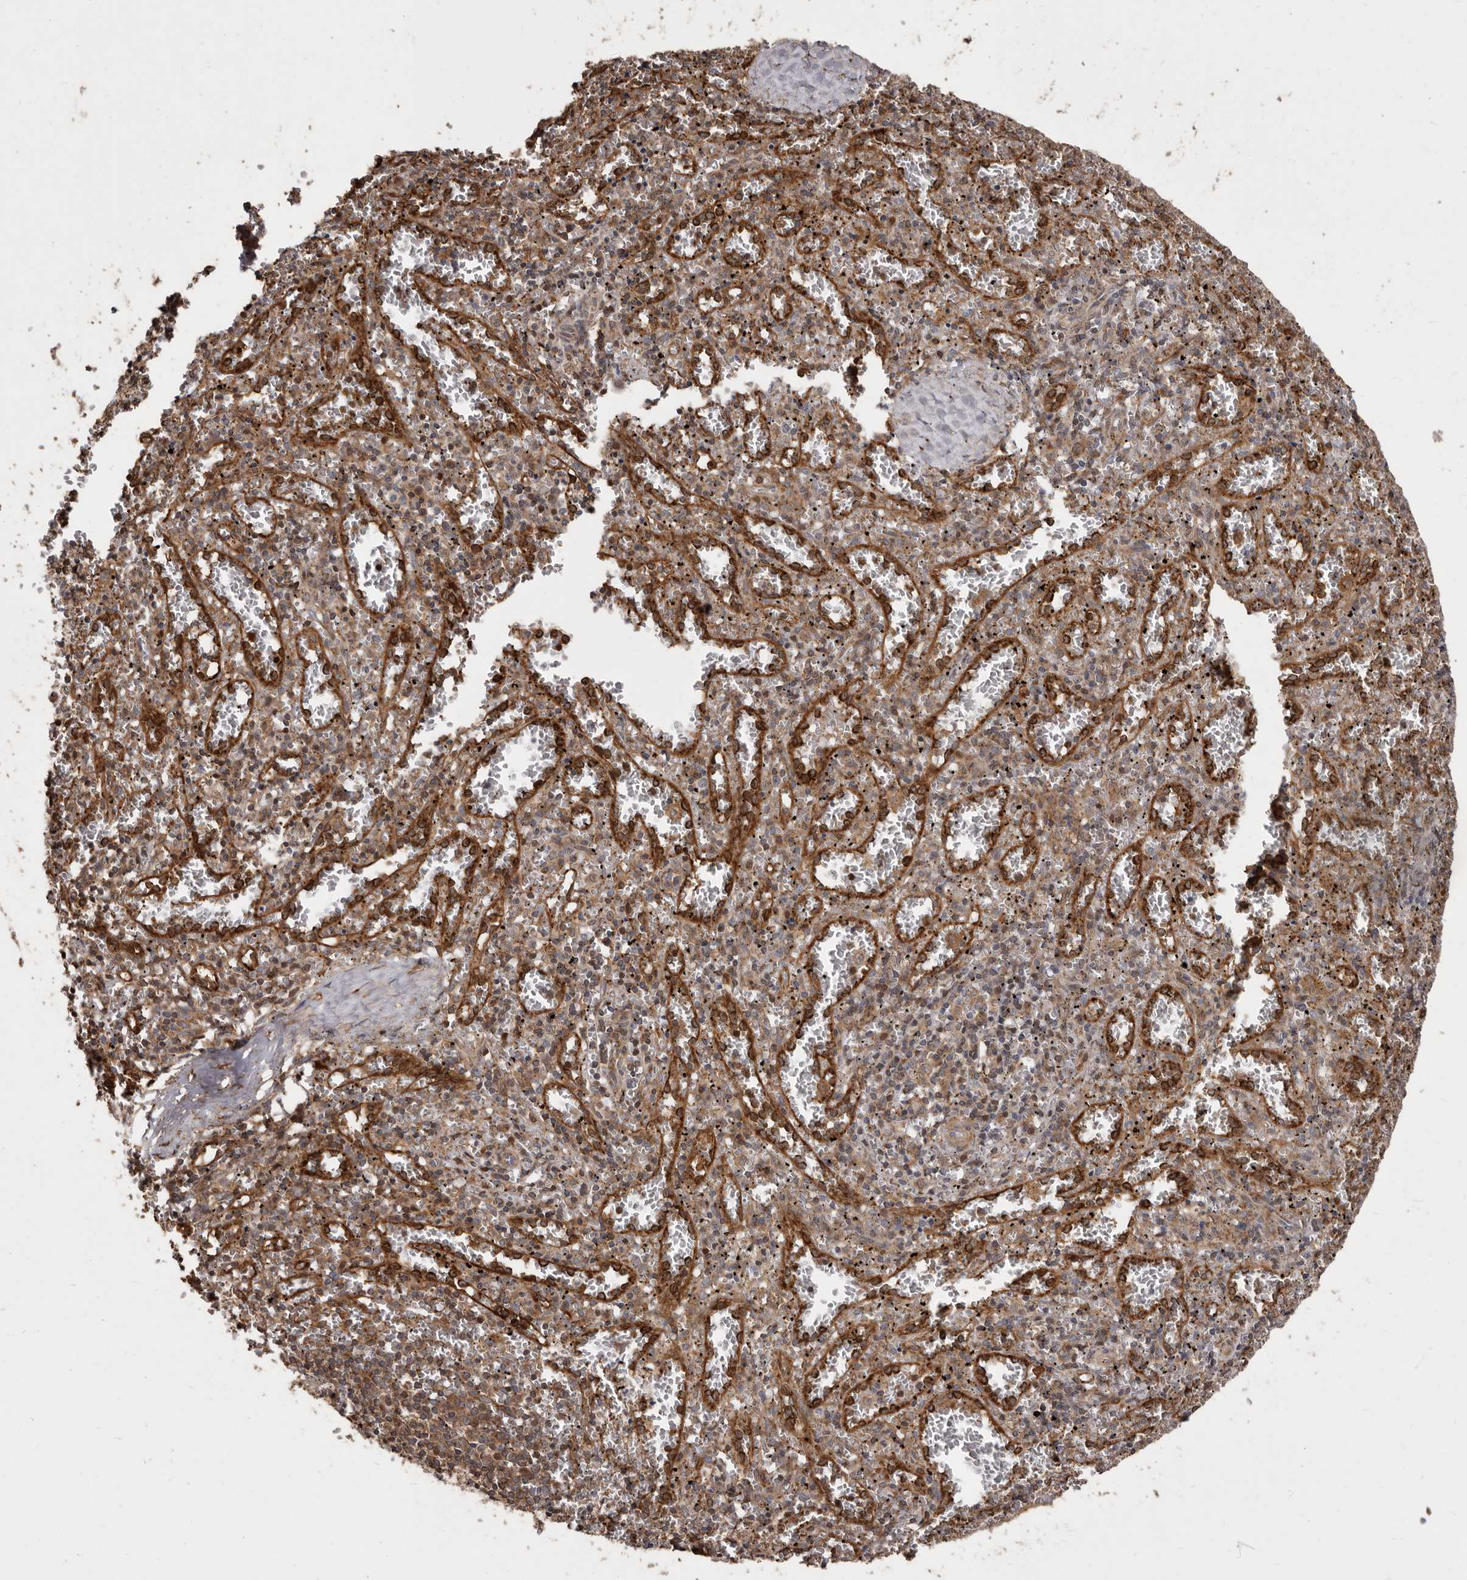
{"staining": {"intensity": "moderate", "quantity": ">75%", "location": "cytoplasmic/membranous"}, "tissue": "spleen", "cell_type": "Cells in red pulp", "image_type": "normal", "snomed": [{"axis": "morphology", "description": "Normal tissue, NOS"}, {"axis": "topography", "description": "Spleen"}], "caption": "An immunohistochemistry (IHC) micrograph of unremarkable tissue is shown. Protein staining in brown shows moderate cytoplasmic/membranous positivity in spleen within cells in red pulp.", "gene": "FLAD1", "patient": {"sex": "male", "age": 11}}